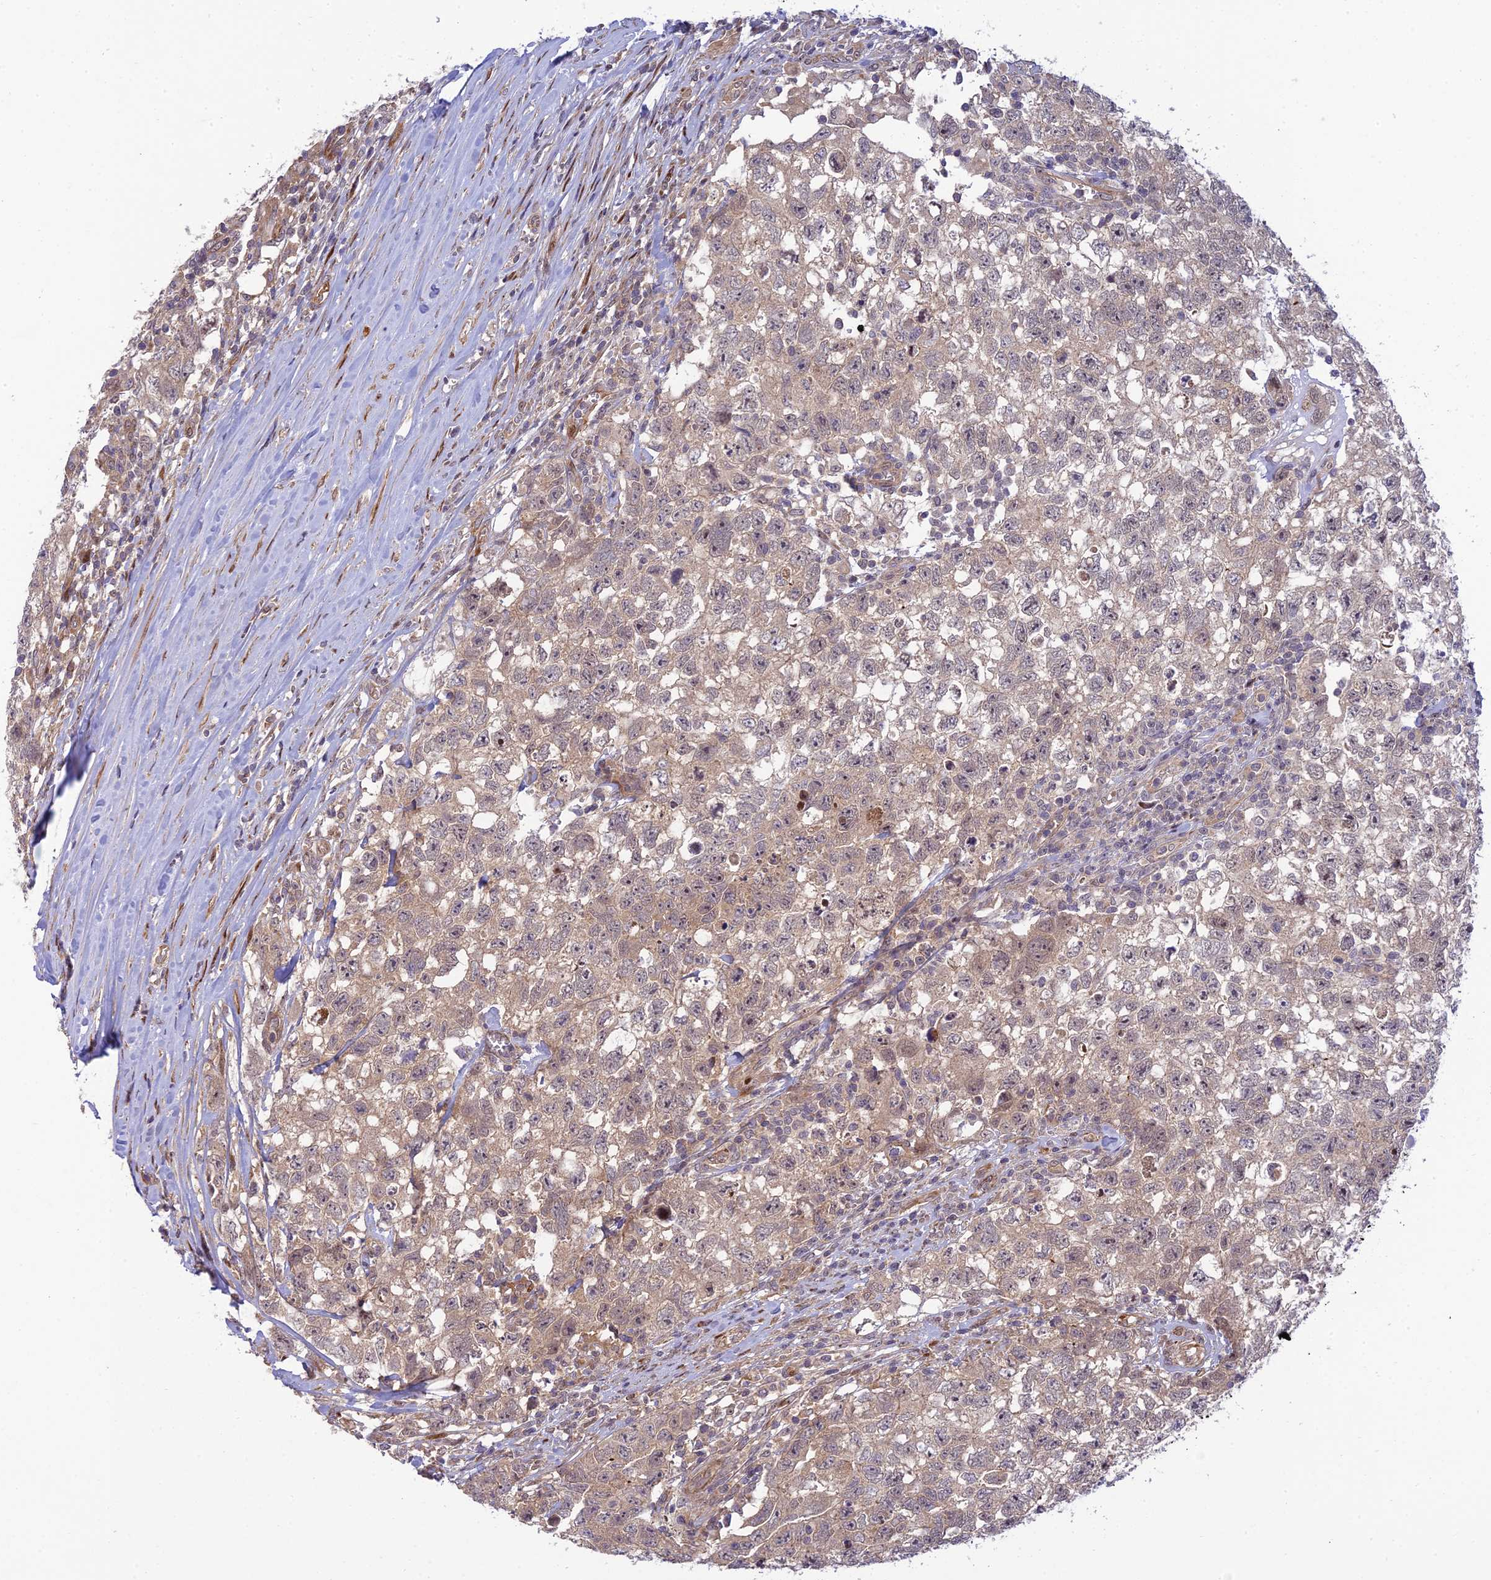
{"staining": {"intensity": "weak", "quantity": "<25%", "location": "cytoplasmic/membranous"}, "tissue": "testis cancer", "cell_type": "Tumor cells", "image_type": "cancer", "snomed": [{"axis": "morphology", "description": "Seminoma, NOS"}, {"axis": "morphology", "description": "Carcinoma, Embryonal, NOS"}, {"axis": "topography", "description": "Testis"}], "caption": "Tumor cells show no significant protein staining in embryonal carcinoma (testis).", "gene": "ZNF584", "patient": {"sex": "male", "age": 29}}